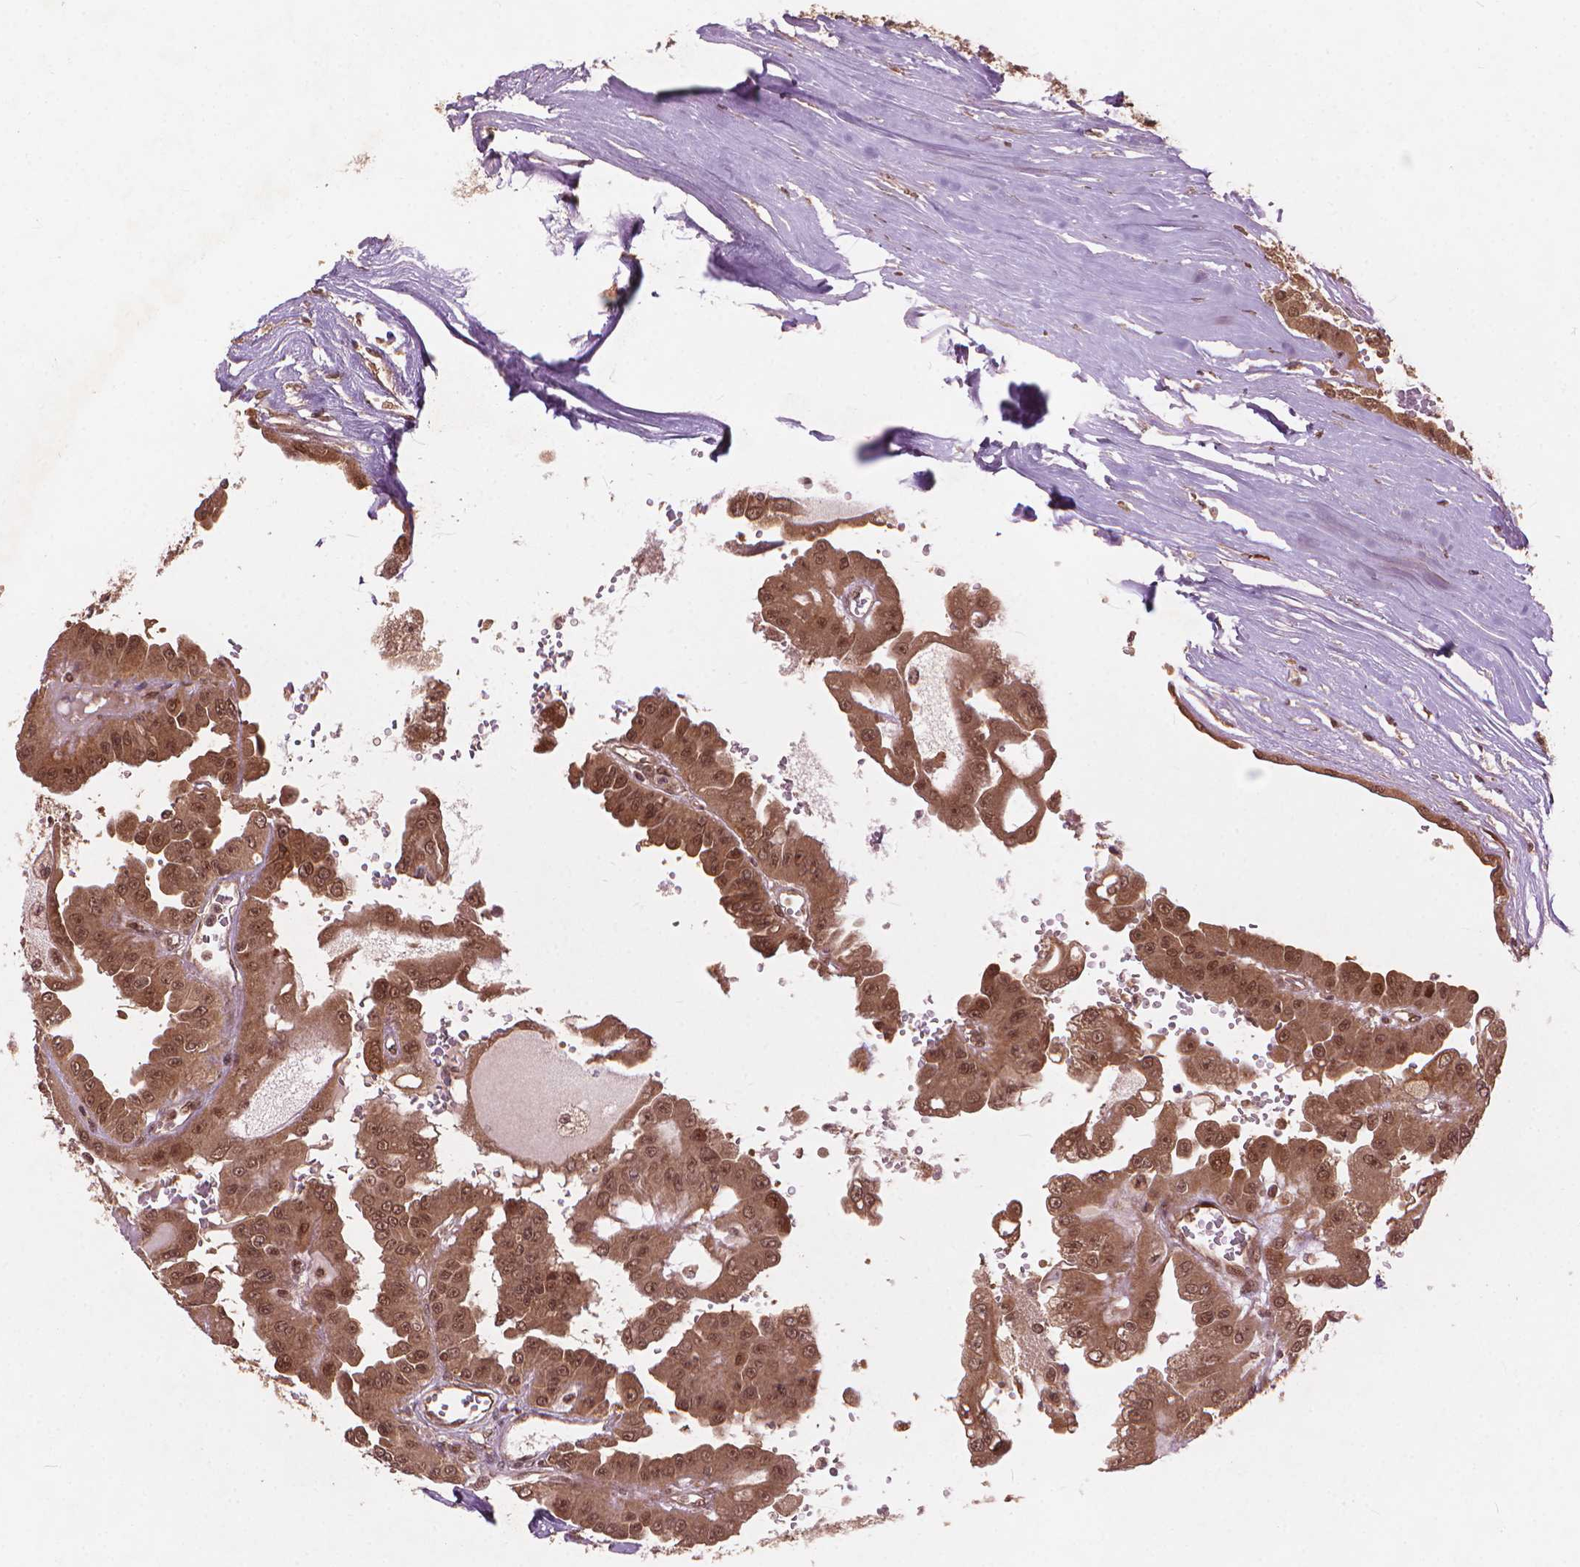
{"staining": {"intensity": "moderate", "quantity": ">75%", "location": "cytoplasmic/membranous,nuclear"}, "tissue": "renal cancer", "cell_type": "Tumor cells", "image_type": "cancer", "snomed": [{"axis": "morphology", "description": "Adenocarcinoma, NOS"}, {"axis": "topography", "description": "Kidney"}], "caption": "Immunohistochemistry (IHC) staining of adenocarcinoma (renal), which shows medium levels of moderate cytoplasmic/membranous and nuclear expression in about >75% of tumor cells indicating moderate cytoplasmic/membranous and nuclear protein positivity. The staining was performed using DAB (3,3'-diaminobenzidine) (brown) for protein detection and nuclei were counterstained in hematoxylin (blue).", "gene": "SSU72", "patient": {"sex": "male", "age": 58}}